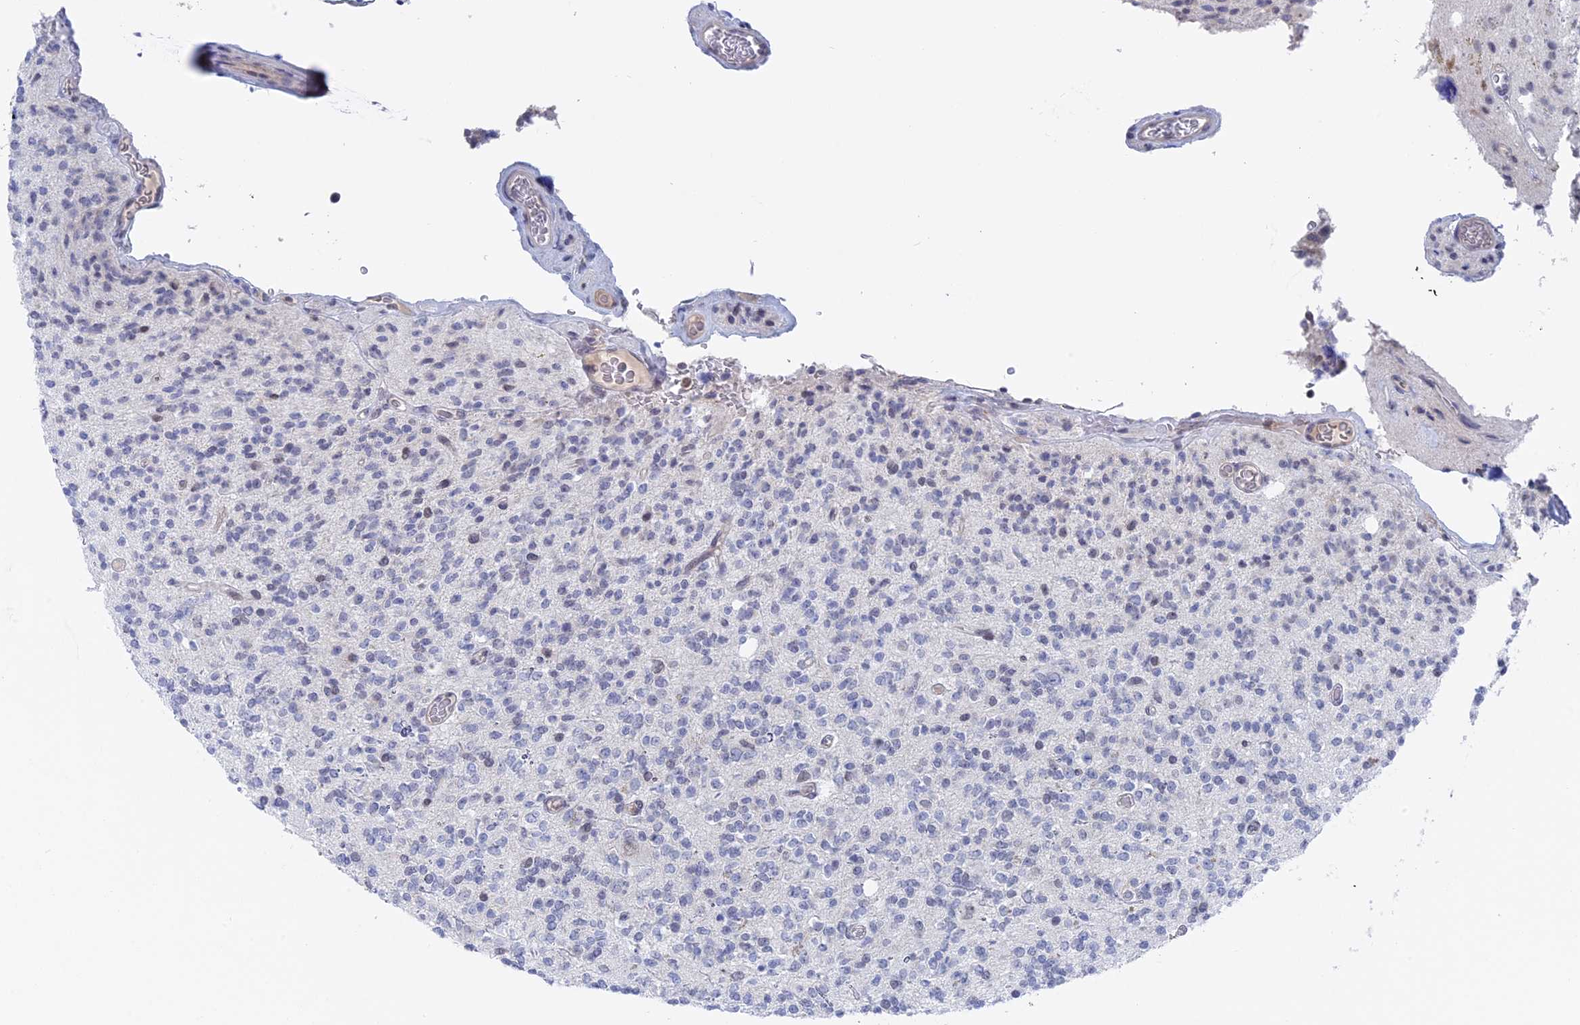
{"staining": {"intensity": "negative", "quantity": "none", "location": "none"}, "tissue": "glioma", "cell_type": "Tumor cells", "image_type": "cancer", "snomed": [{"axis": "morphology", "description": "Glioma, malignant, High grade"}, {"axis": "topography", "description": "Brain"}], "caption": "An immunohistochemistry image of malignant high-grade glioma is shown. There is no staining in tumor cells of malignant high-grade glioma.", "gene": "BRD2", "patient": {"sex": "male", "age": 34}}